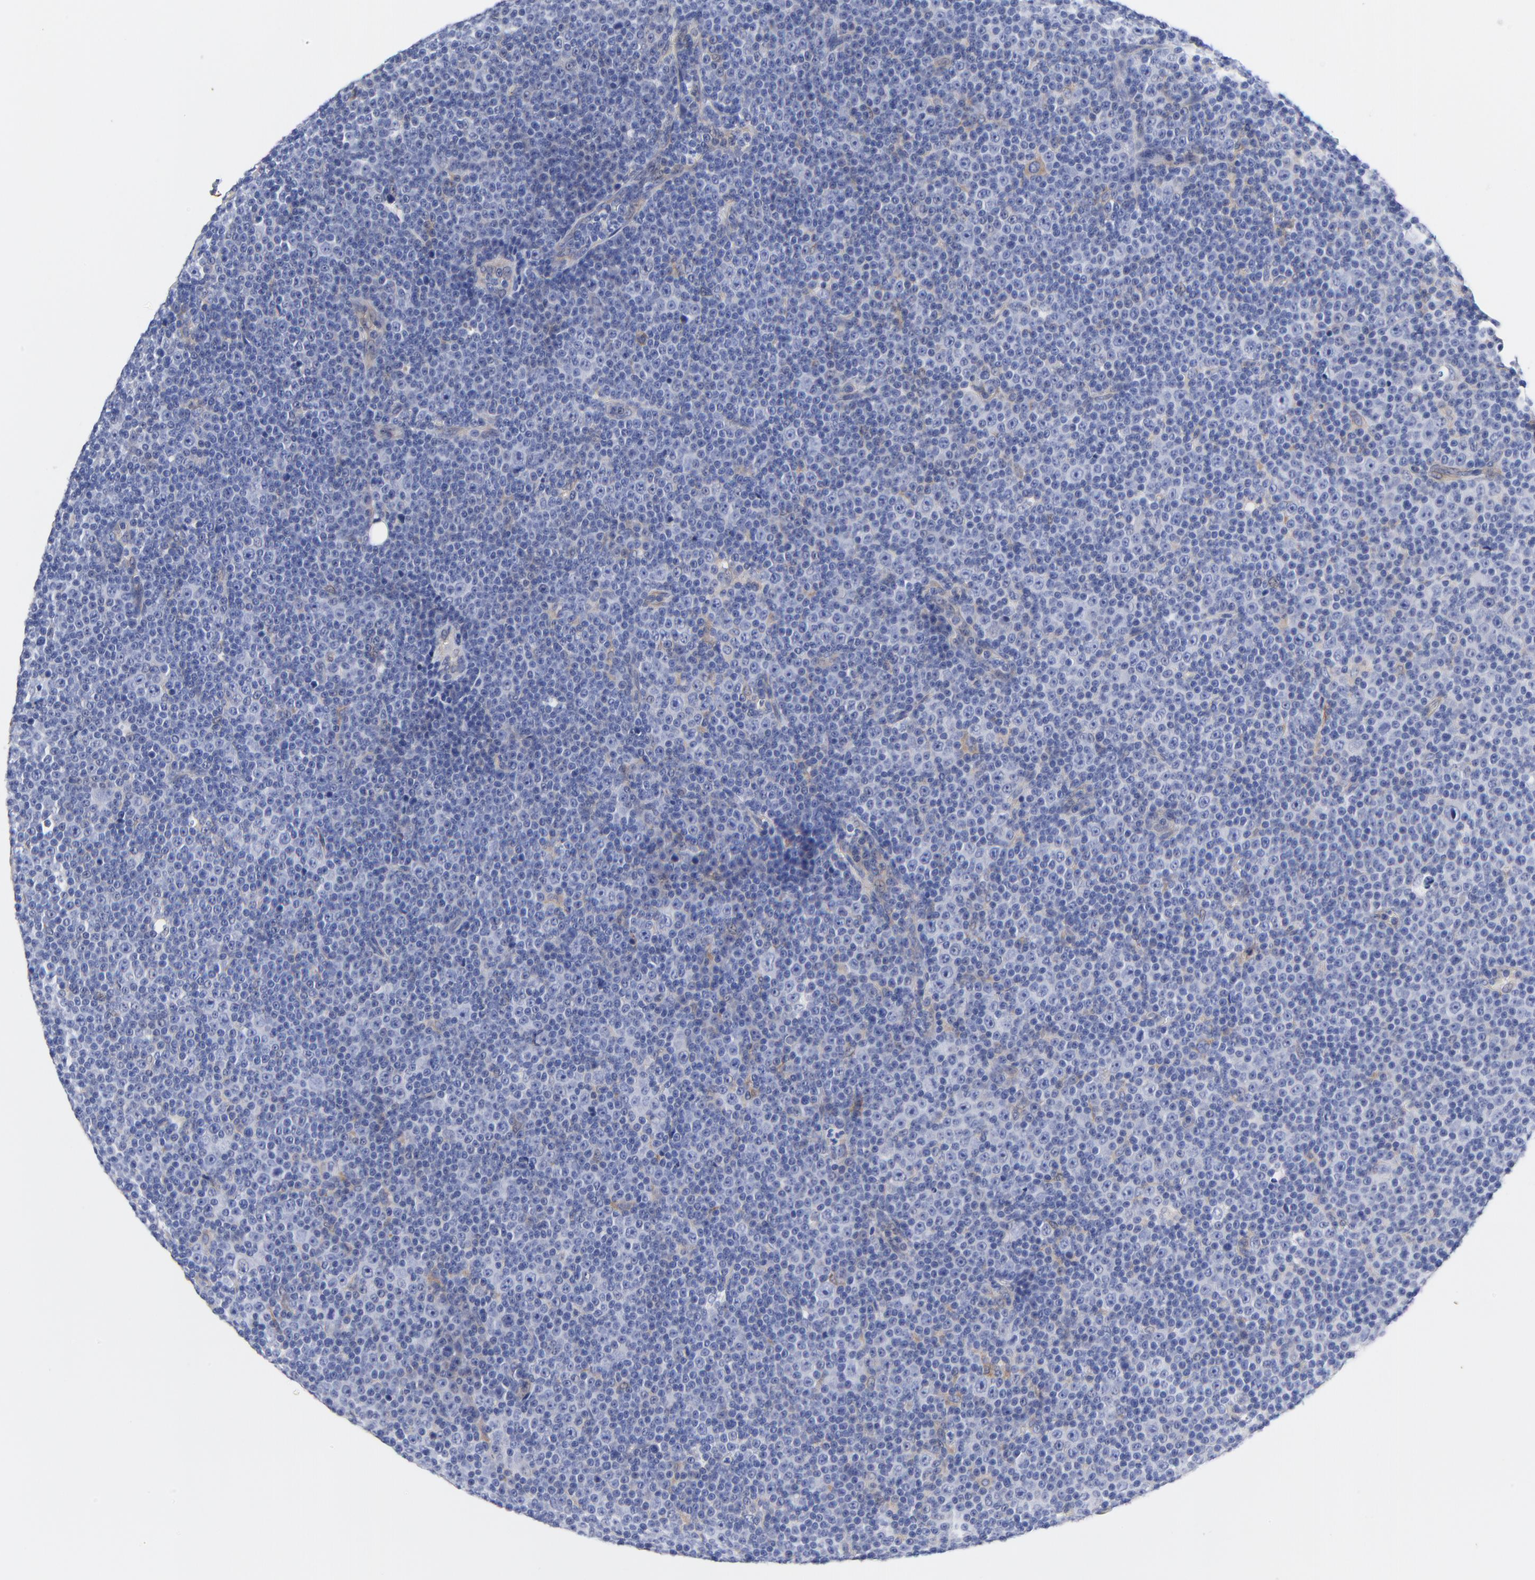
{"staining": {"intensity": "weak", "quantity": "<25%", "location": "cytoplasmic/membranous"}, "tissue": "lymphoma", "cell_type": "Tumor cells", "image_type": "cancer", "snomed": [{"axis": "morphology", "description": "Malignant lymphoma, non-Hodgkin's type, Low grade"}, {"axis": "topography", "description": "Lymph node"}], "caption": "A micrograph of lymphoma stained for a protein reveals no brown staining in tumor cells.", "gene": "IGLV3-10", "patient": {"sex": "female", "age": 67}}